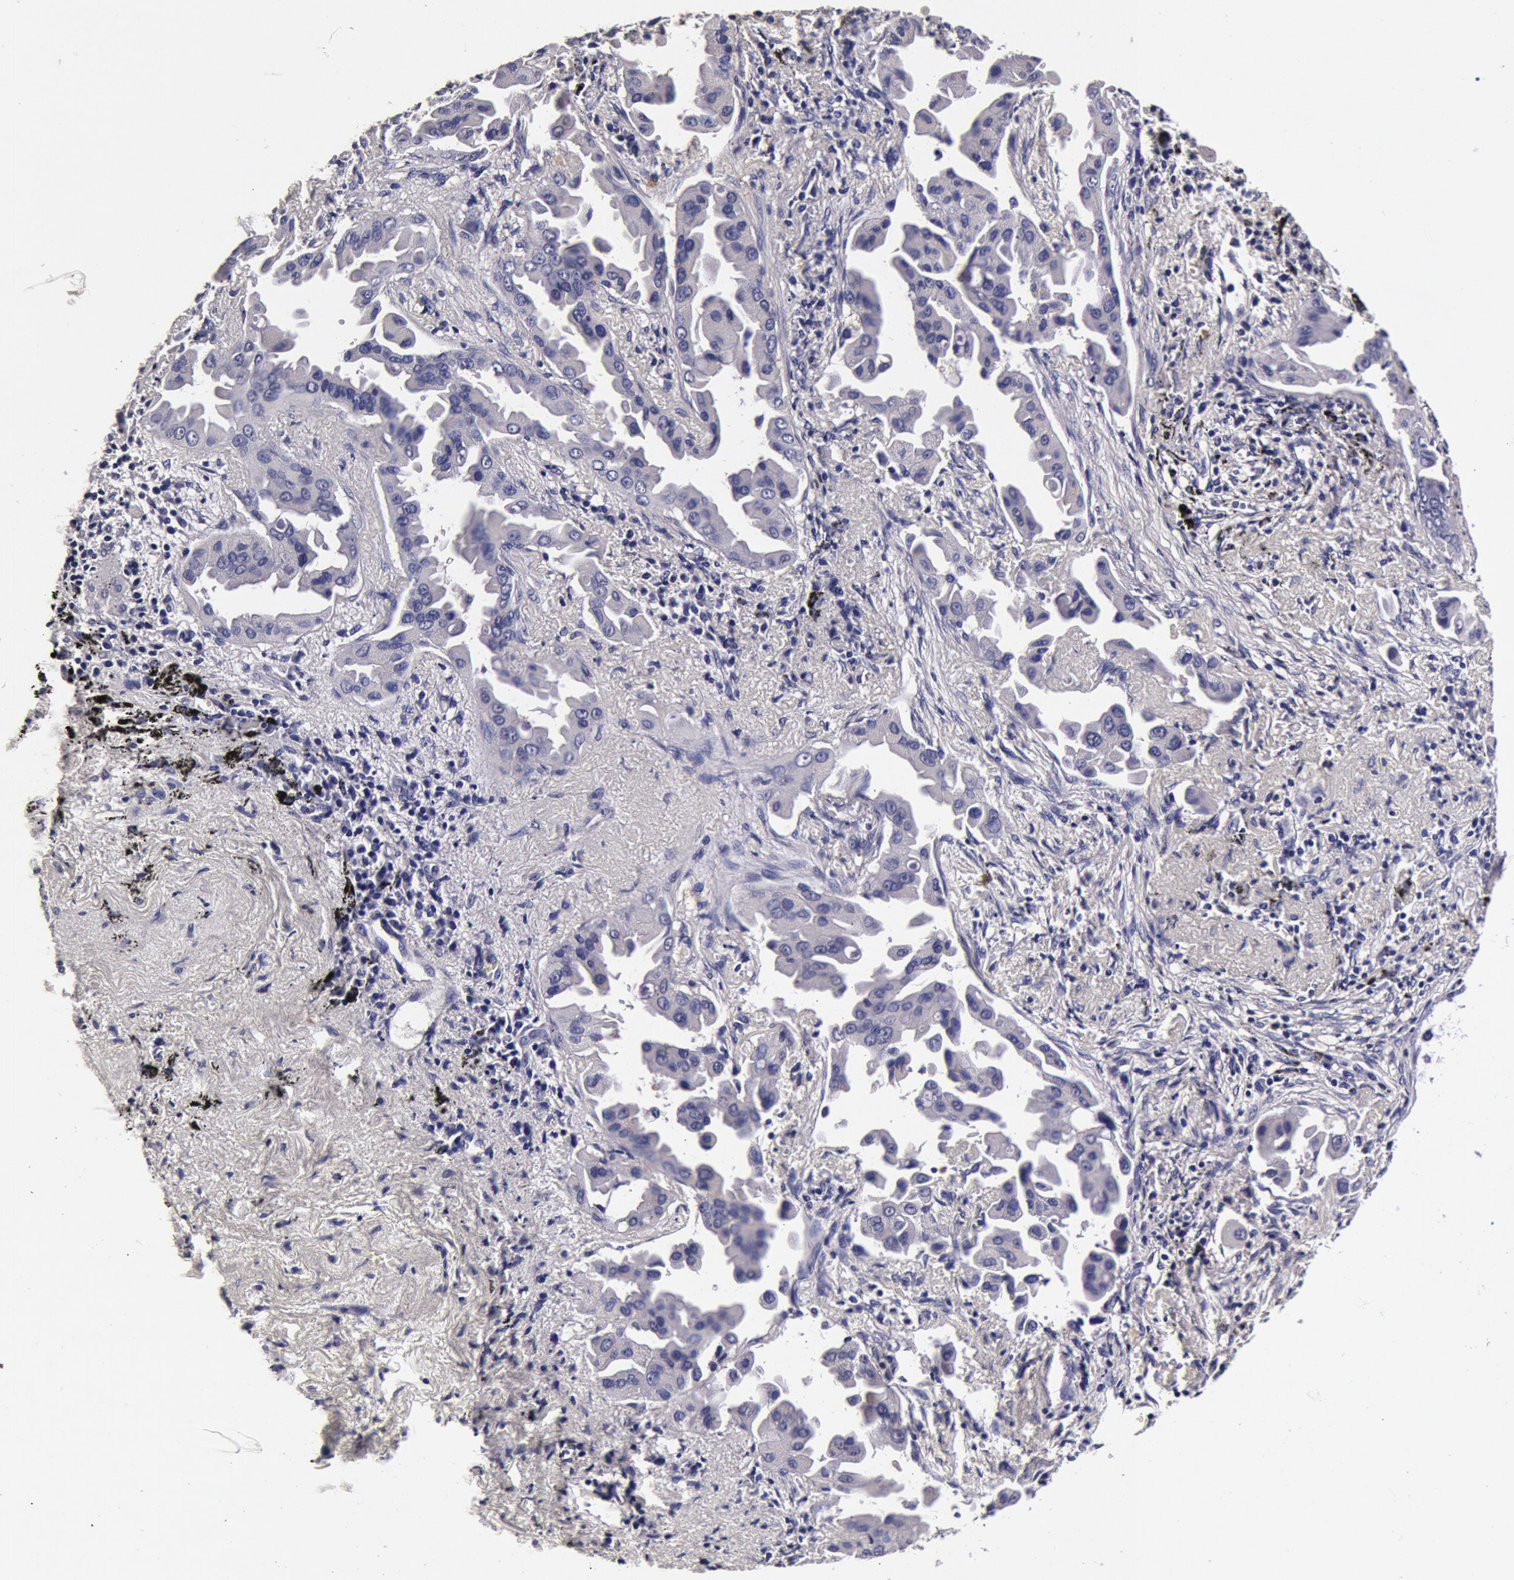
{"staining": {"intensity": "negative", "quantity": "none", "location": "none"}, "tissue": "lung cancer", "cell_type": "Tumor cells", "image_type": "cancer", "snomed": [{"axis": "morphology", "description": "Adenocarcinoma, NOS"}, {"axis": "topography", "description": "Lung"}], "caption": "Immunohistochemical staining of human lung adenocarcinoma exhibits no significant positivity in tumor cells.", "gene": "CCDC22", "patient": {"sex": "male", "age": 68}}